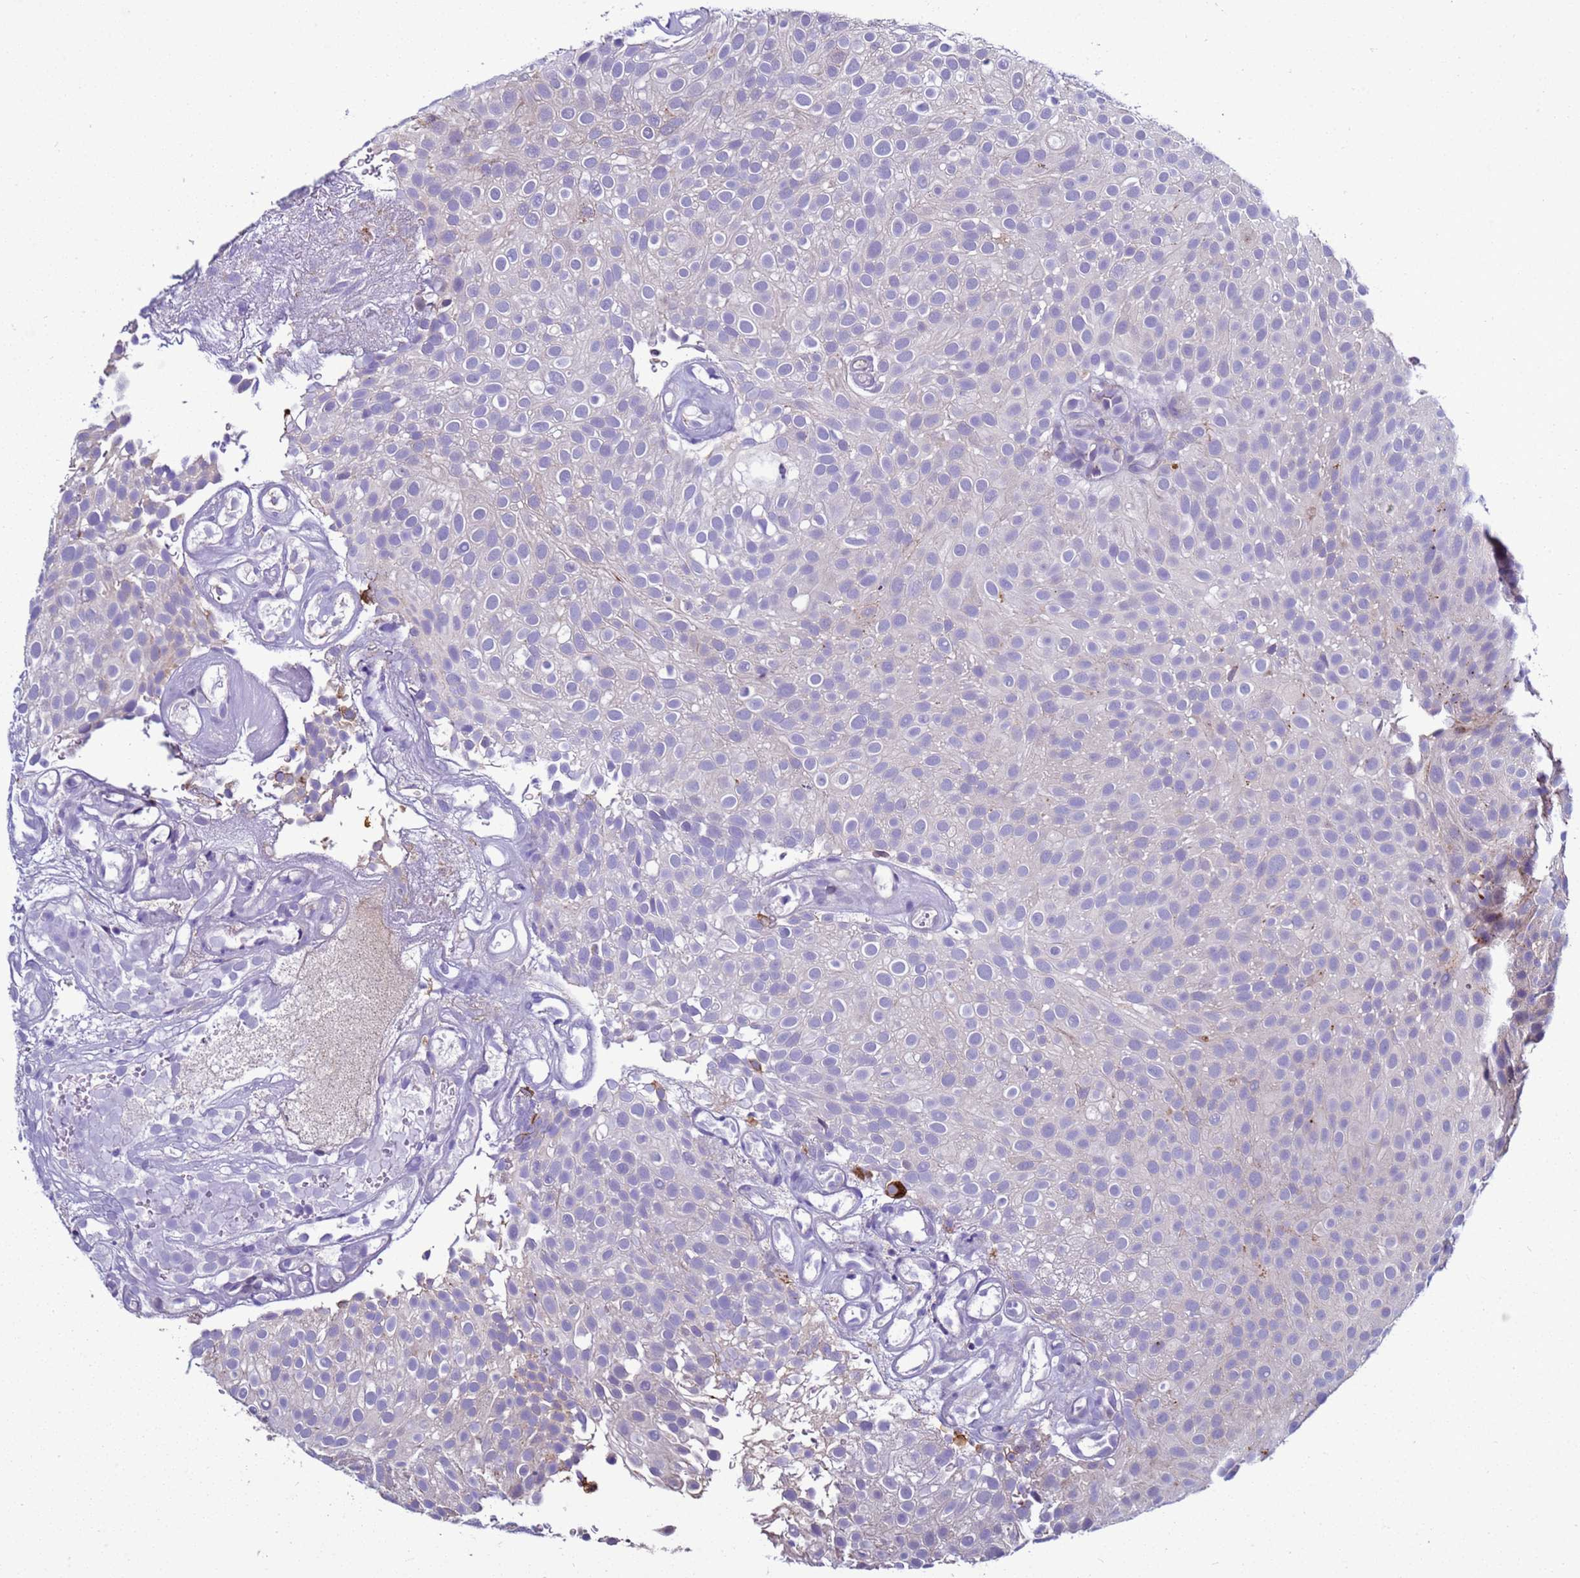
{"staining": {"intensity": "negative", "quantity": "none", "location": "none"}, "tissue": "urothelial cancer", "cell_type": "Tumor cells", "image_type": "cancer", "snomed": [{"axis": "morphology", "description": "Urothelial carcinoma, Low grade"}, {"axis": "topography", "description": "Urinary bladder"}], "caption": "Immunohistochemistry (IHC) micrograph of neoplastic tissue: human low-grade urothelial carcinoma stained with DAB (3,3'-diaminobenzidine) demonstrates no significant protein positivity in tumor cells.", "gene": "NAT2", "patient": {"sex": "male", "age": 78}}